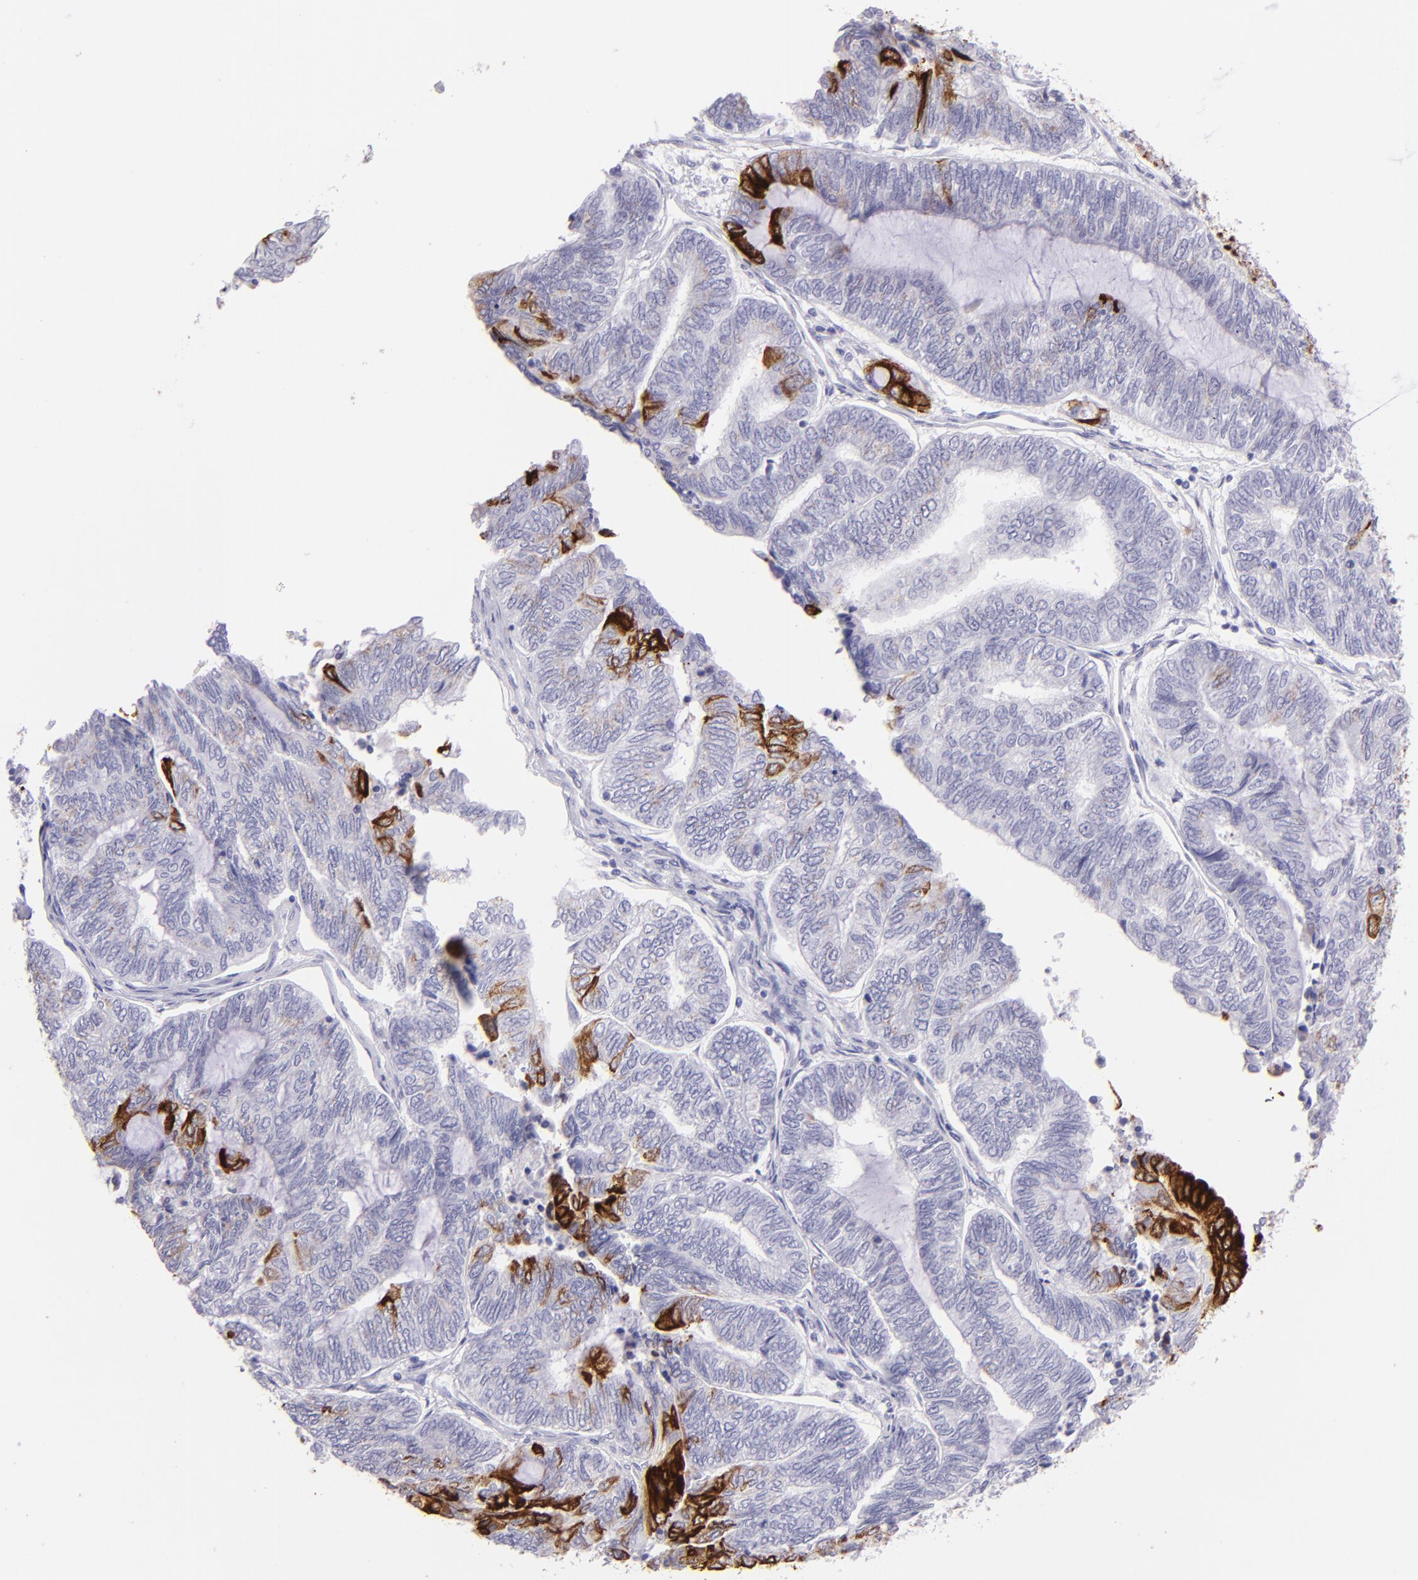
{"staining": {"intensity": "strong", "quantity": "<25%", "location": "cytoplasmic/membranous"}, "tissue": "endometrial cancer", "cell_type": "Tumor cells", "image_type": "cancer", "snomed": [{"axis": "morphology", "description": "Adenocarcinoma, NOS"}, {"axis": "topography", "description": "Uterus"}, {"axis": "topography", "description": "Endometrium"}], "caption": "The histopathology image reveals immunohistochemical staining of endometrial cancer (adenocarcinoma). There is strong cytoplasmic/membranous expression is appreciated in about <25% of tumor cells. Using DAB (3,3'-diaminobenzidine) (brown) and hematoxylin (blue) stains, captured at high magnification using brightfield microscopy.", "gene": "MUC5AC", "patient": {"sex": "female", "age": 70}}